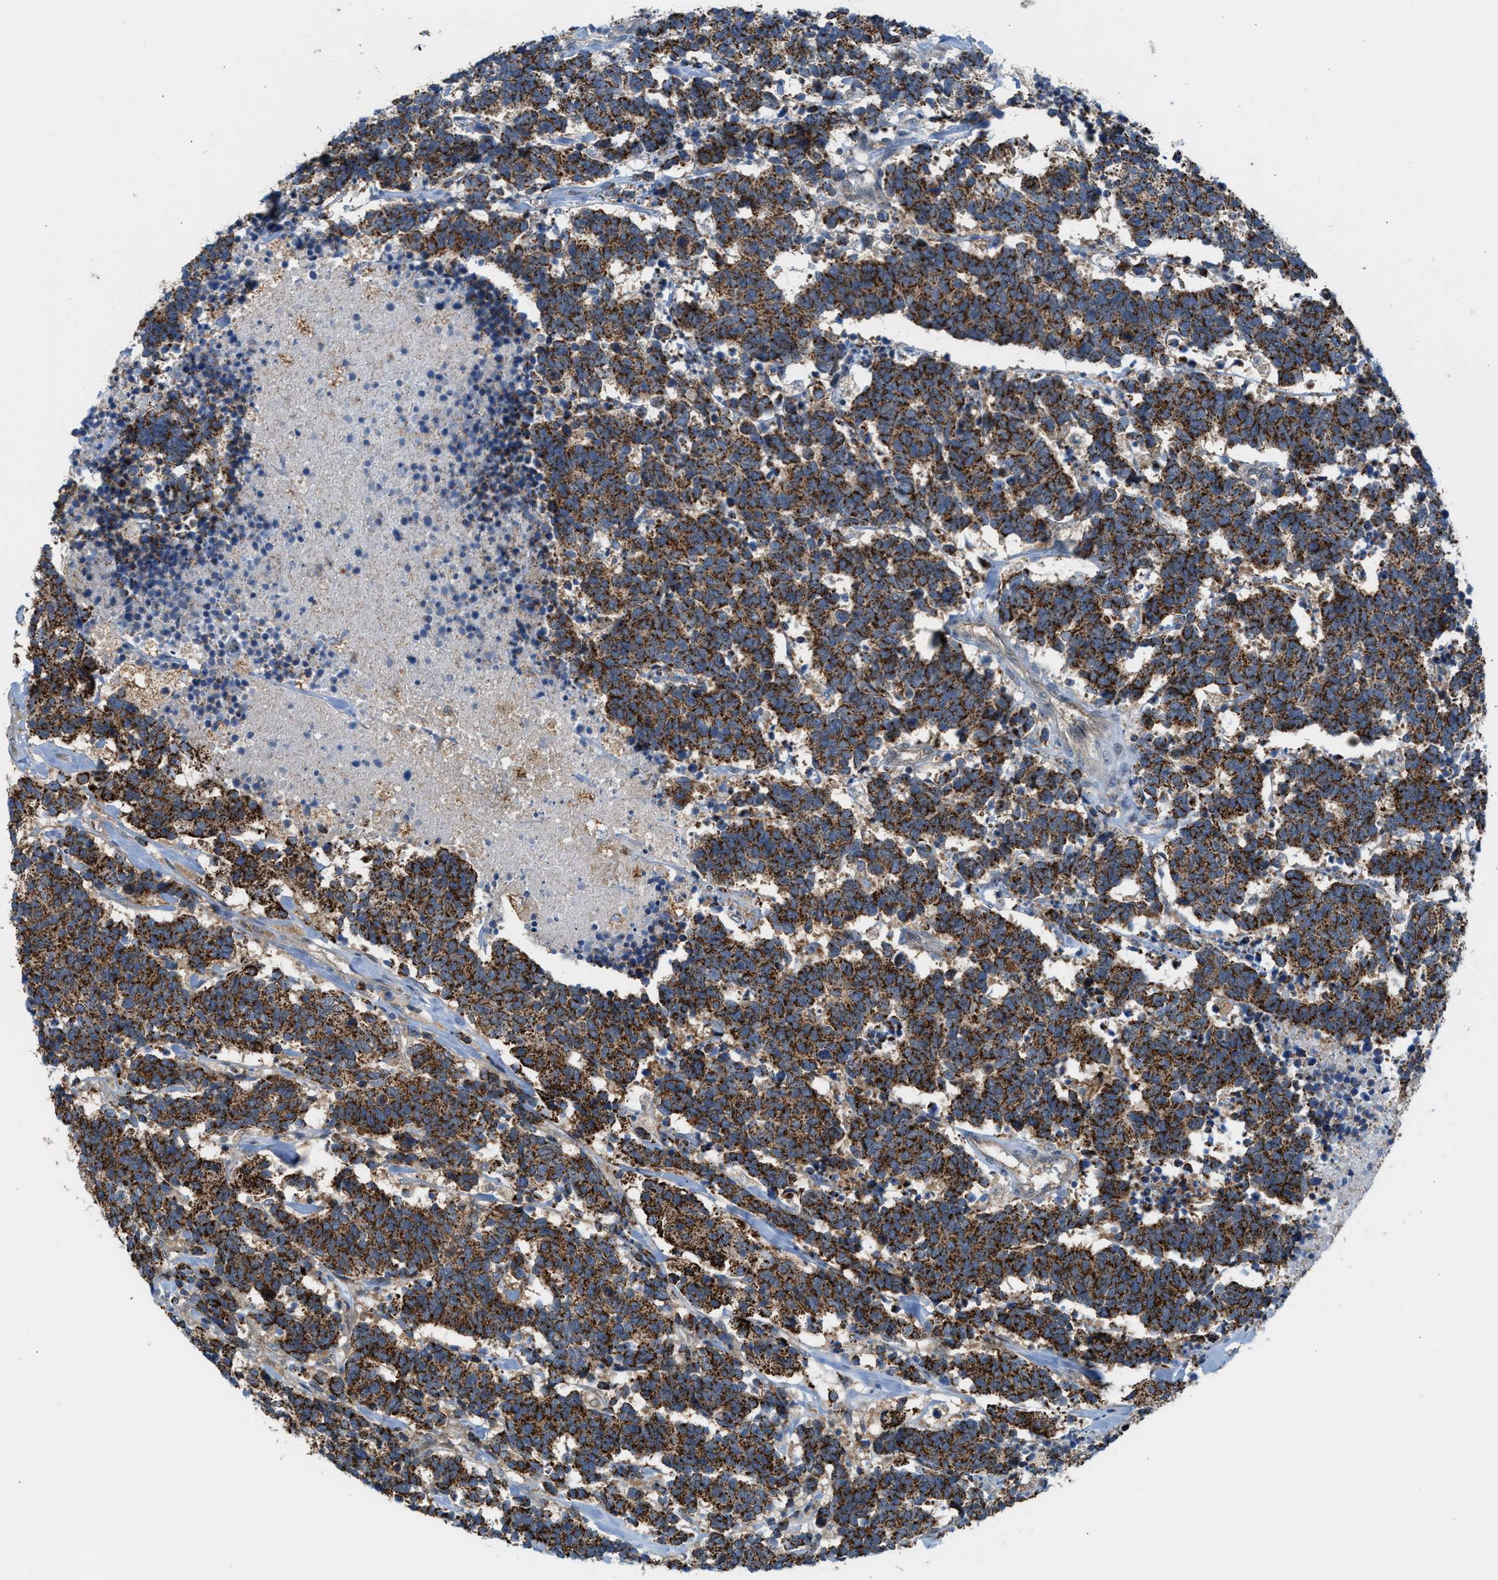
{"staining": {"intensity": "strong", "quantity": ">75%", "location": "cytoplasmic/membranous"}, "tissue": "carcinoid", "cell_type": "Tumor cells", "image_type": "cancer", "snomed": [{"axis": "morphology", "description": "Carcinoma, NOS"}, {"axis": "morphology", "description": "Carcinoid, malignant, NOS"}, {"axis": "topography", "description": "Urinary bladder"}], "caption": "Immunohistochemical staining of carcinoid (malignant) reveals strong cytoplasmic/membranous protein expression in approximately >75% of tumor cells. (Brightfield microscopy of DAB IHC at high magnification).", "gene": "PDCL", "patient": {"sex": "male", "age": 57}}